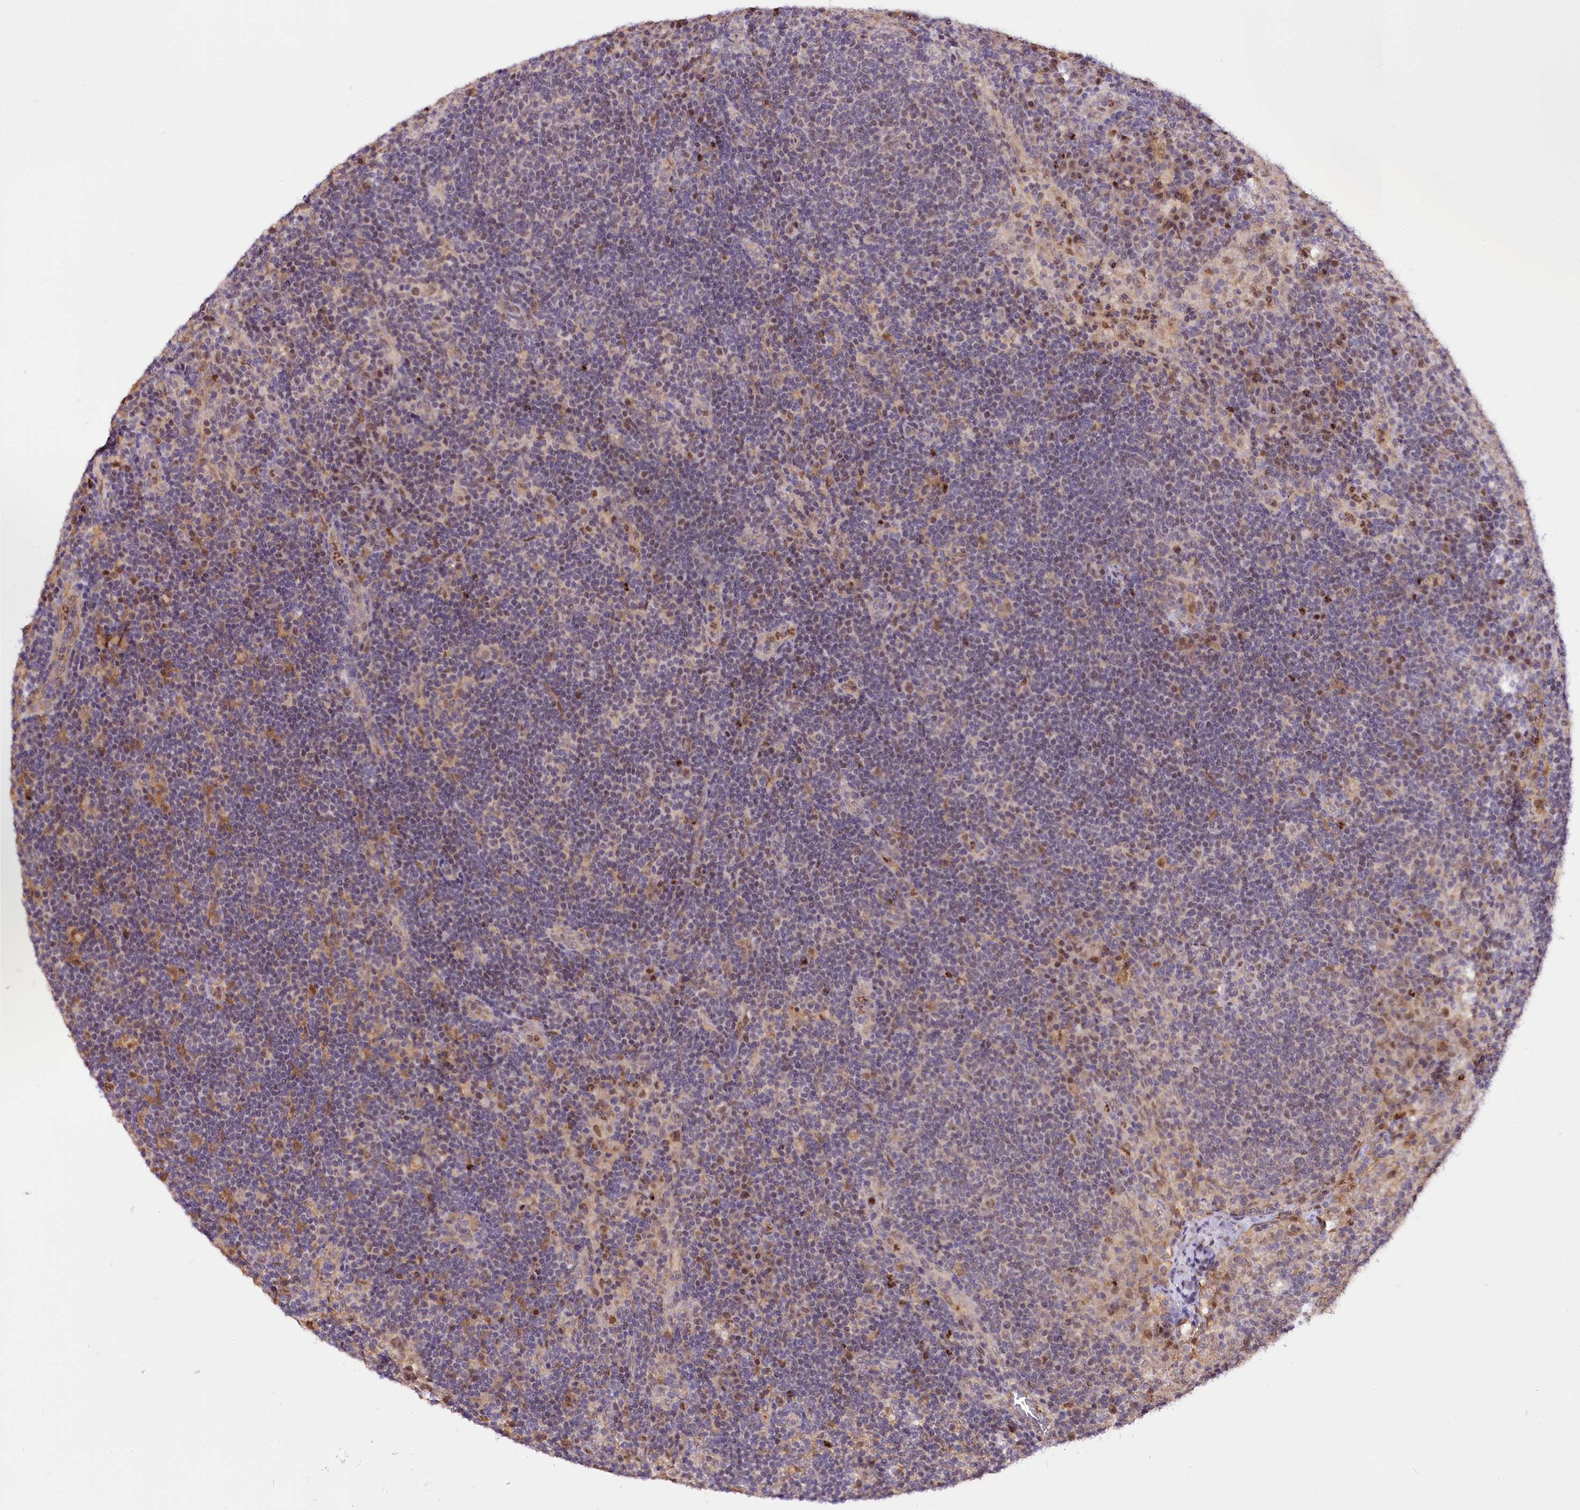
{"staining": {"intensity": "negative", "quantity": "none", "location": "none"}, "tissue": "lymph node", "cell_type": "Germinal center cells", "image_type": "normal", "snomed": [{"axis": "morphology", "description": "Normal tissue, NOS"}, {"axis": "topography", "description": "Lymph node"}], "caption": "An IHC micrograph of unremarkable lymph node is shown. There is no staining in germinal center cells of lymph node. (Brightfield microscopy of DAB immunohistochemistry at high magnification).", "gene": "GNL3L", "patient": {"sex": "female", "age": 70}}